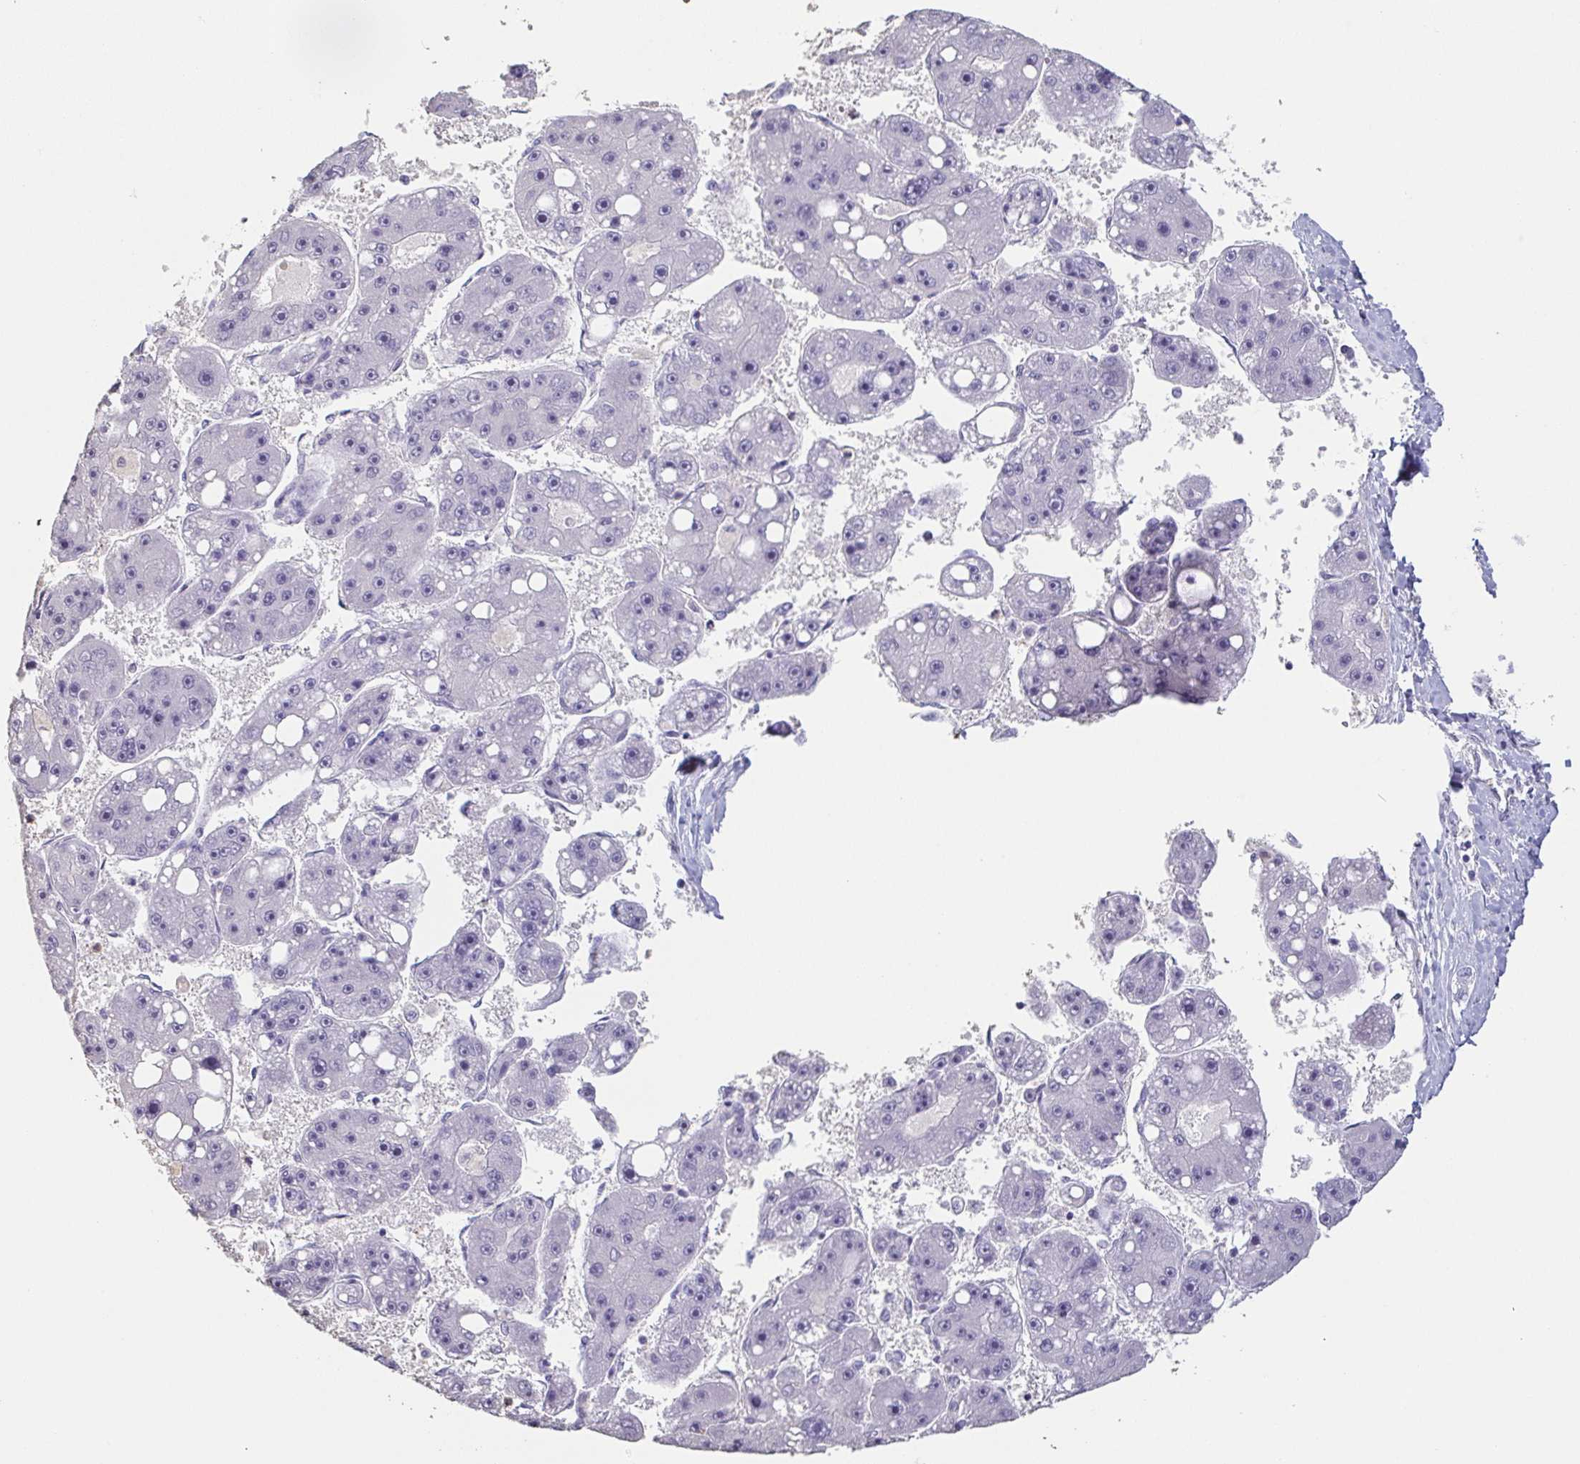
{"staining": {"intensity": "negative", "quantity": "none", "location": "none"}, "tissue": "liver cancer", "cell_type": "Tumor cells", "image_type": "cancer", "snomed": [{"axis": "morphology", "description": "Carcinoma, Hepatocellular, NOS"}, {"axis": "topography", "description": "Liver"}], "caption": "Liver cancer stained for a protein using immunohistochemistry shows no positivity tumor cells.", "gene": "BPIFA2", "patient": {"sex": "female", "age": 61}}